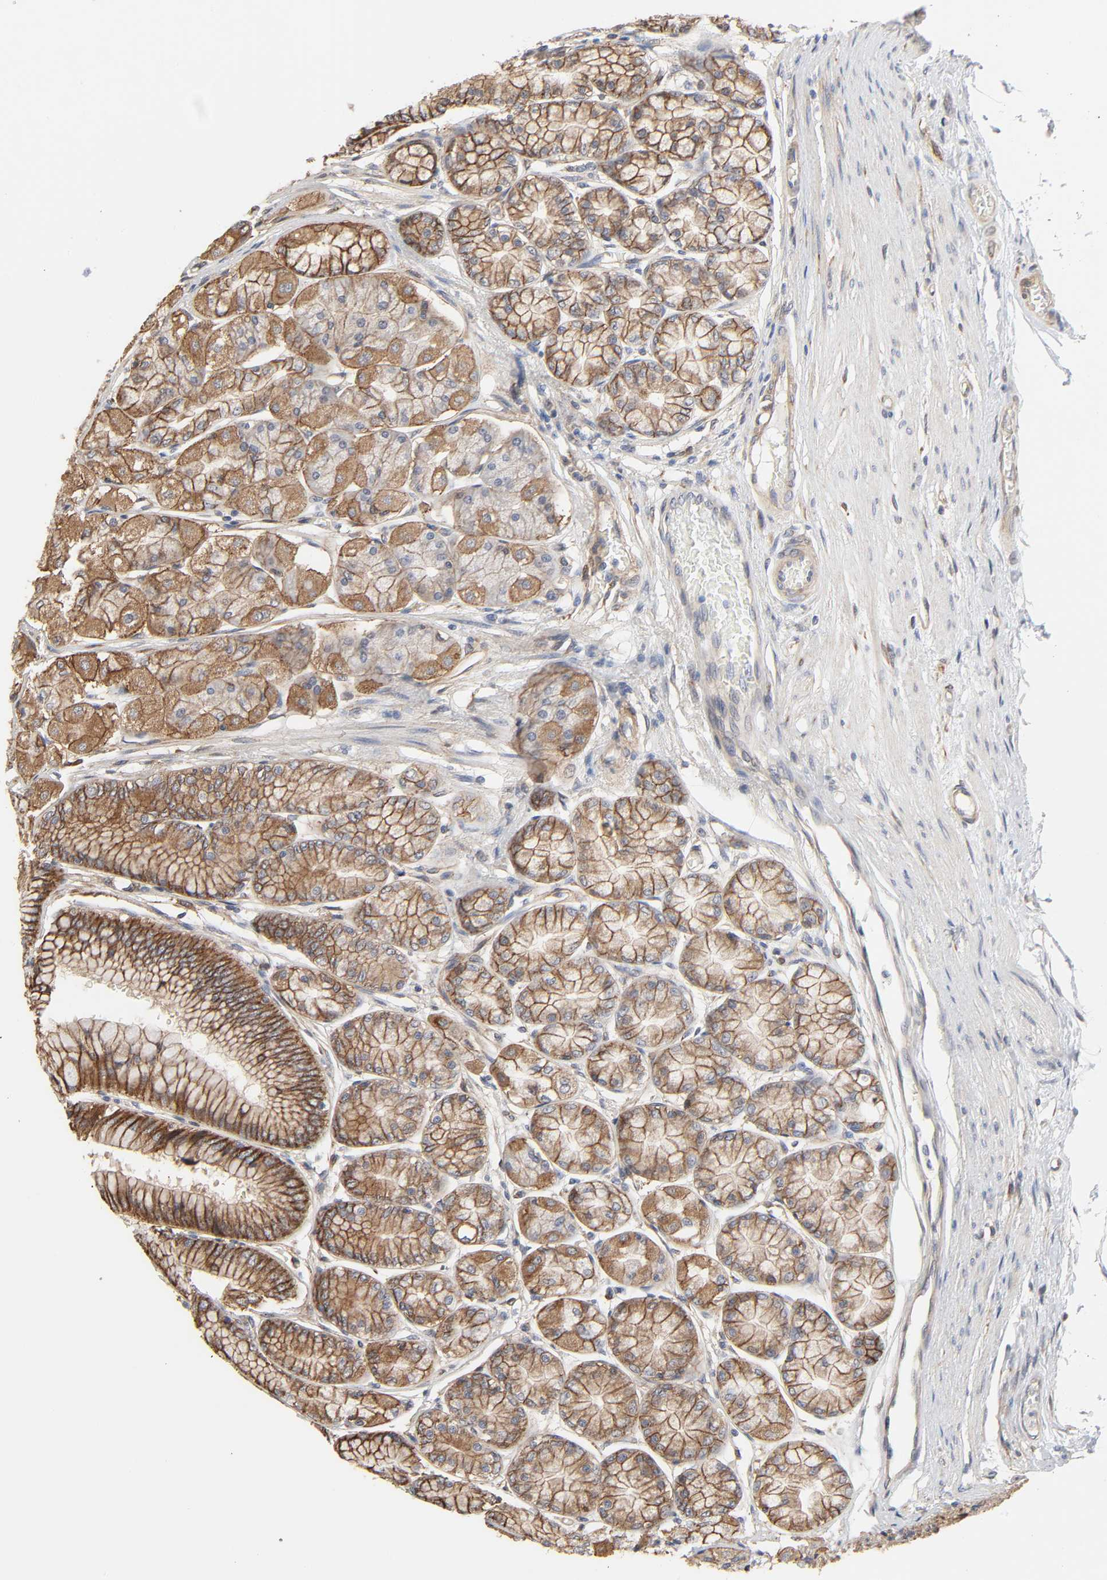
{"staining": {"intensity": "moderate", "quantity": ">75%", "location": "cytoplasmic/membranous"}, "tissue": "stomach", "cell_type": "Glandular cells", "image_type": "normal", "snomed": [{"axis": "morphology", "description": "Normal tissue, NOS"}, {"axis": "morphology", "description": "Adenocarcinoma, NOS"}, {"axis": "topography", "description": "Stomach"}, {"axis": "topography", "description": "Stomach, lower"}], "caption": "Immunohistochemistry (IHC) histopathology image of unremarkable stomach: human stomach stained using immunohistochemistry (IHC) reveals medium levels of moderate protein expression localized specifically in the cytoplasmic/membranous of glandular cells, appearing as a cytoplasmic/membranous brown color.", "gene": "NDRG2", "patient": {"sex": "female", "age": 65}}